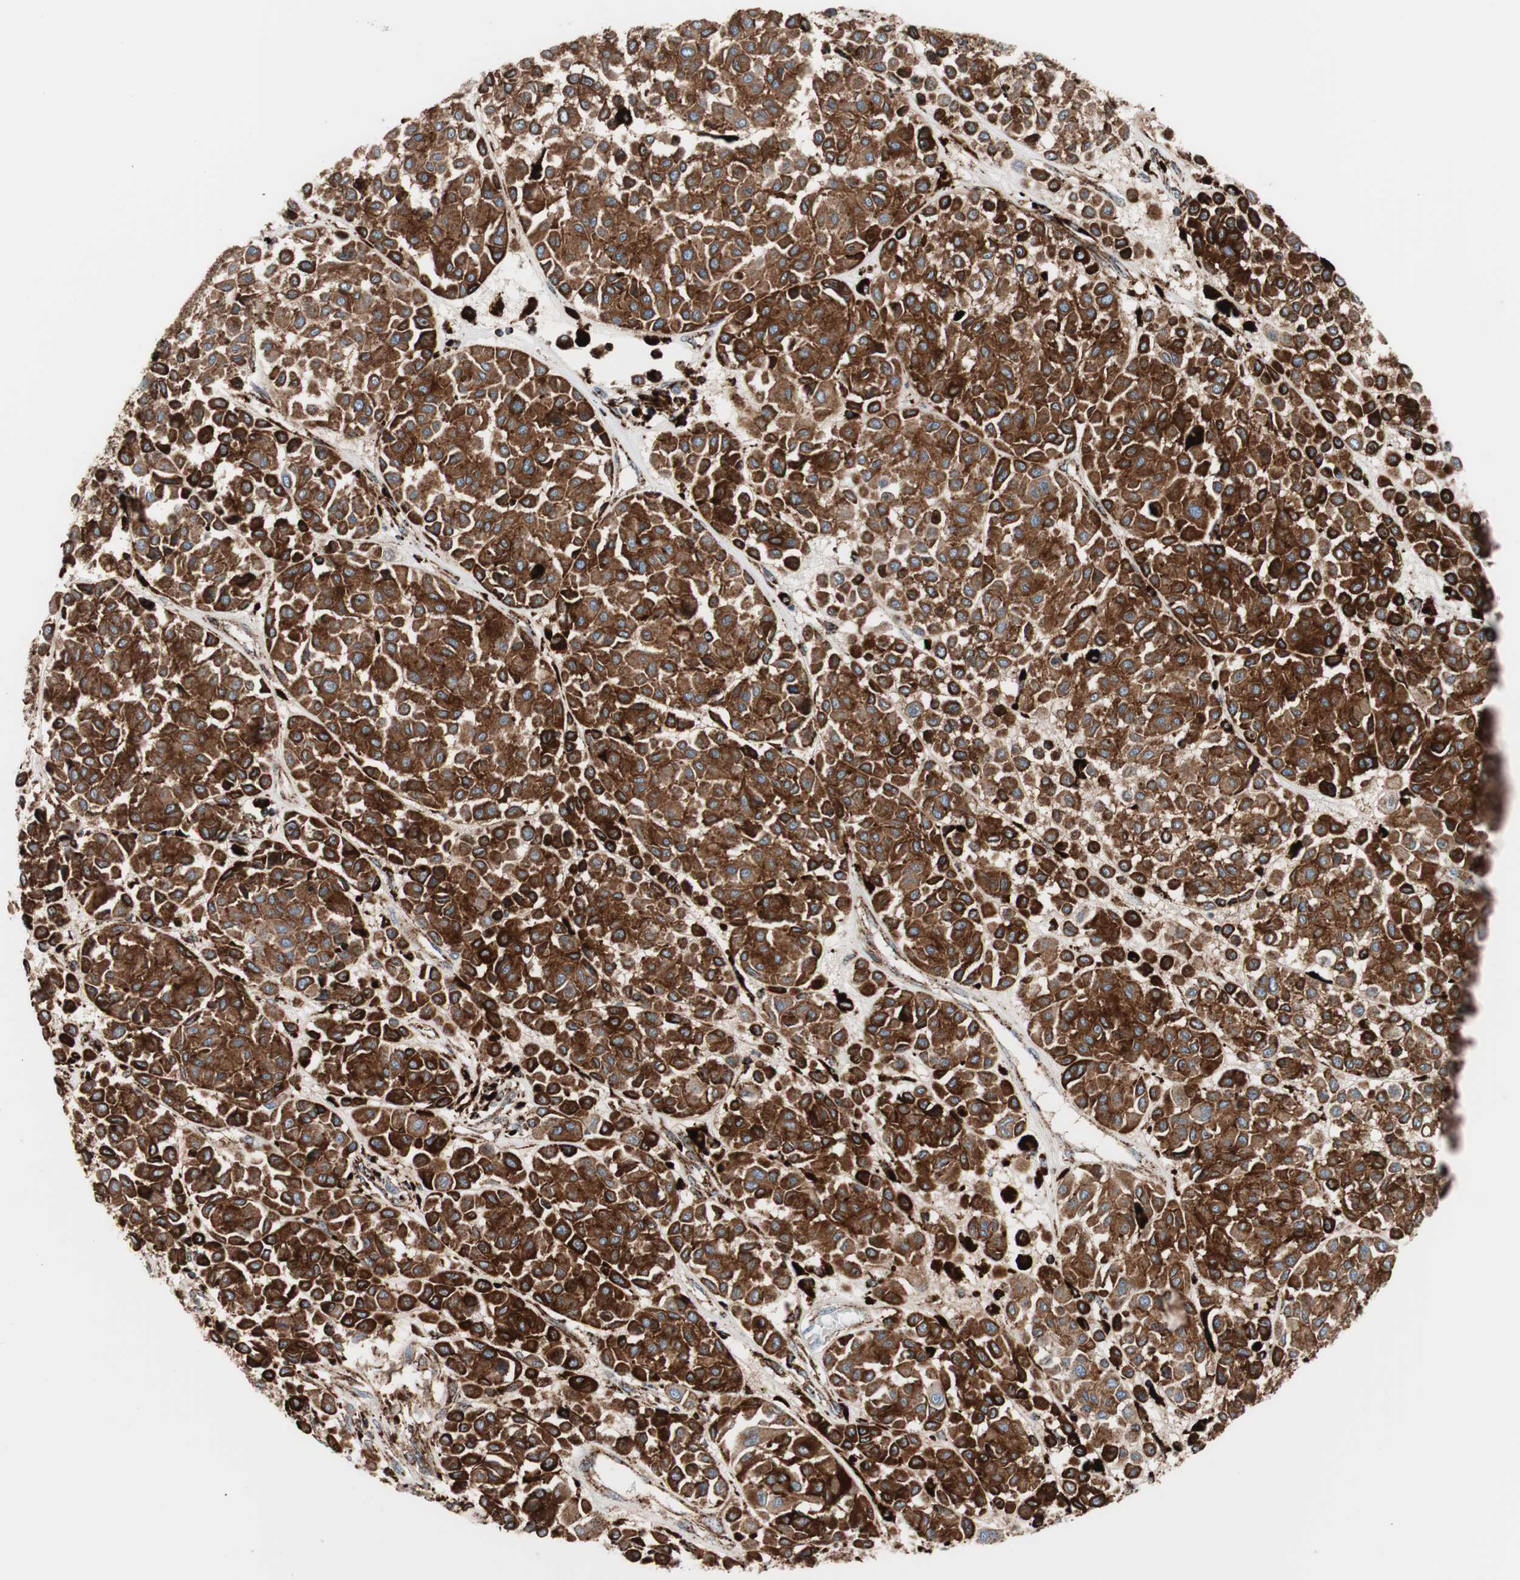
{"staining": {"intensity": "strong", "quantity": ">75%", "location": "cytoplasmic/membranous"}, "tissue": "melanoma", "cell_type": "Tumor cells", "image_type": "cancer", "snomed": [{"axis": "morphology", "description": "Malignant melanoma, Metastatic site"}, {"axis": "topography", "description": "Soft tissue"}], "caption": "Protein positivity by immunohistochemistry (IHC) demonstrates strong cytoplasmic/membranous expression in about >75% of tumor cells in melanoma.", "gene": "LAMP1", "patient": {"sex": "male", "age": 41}}